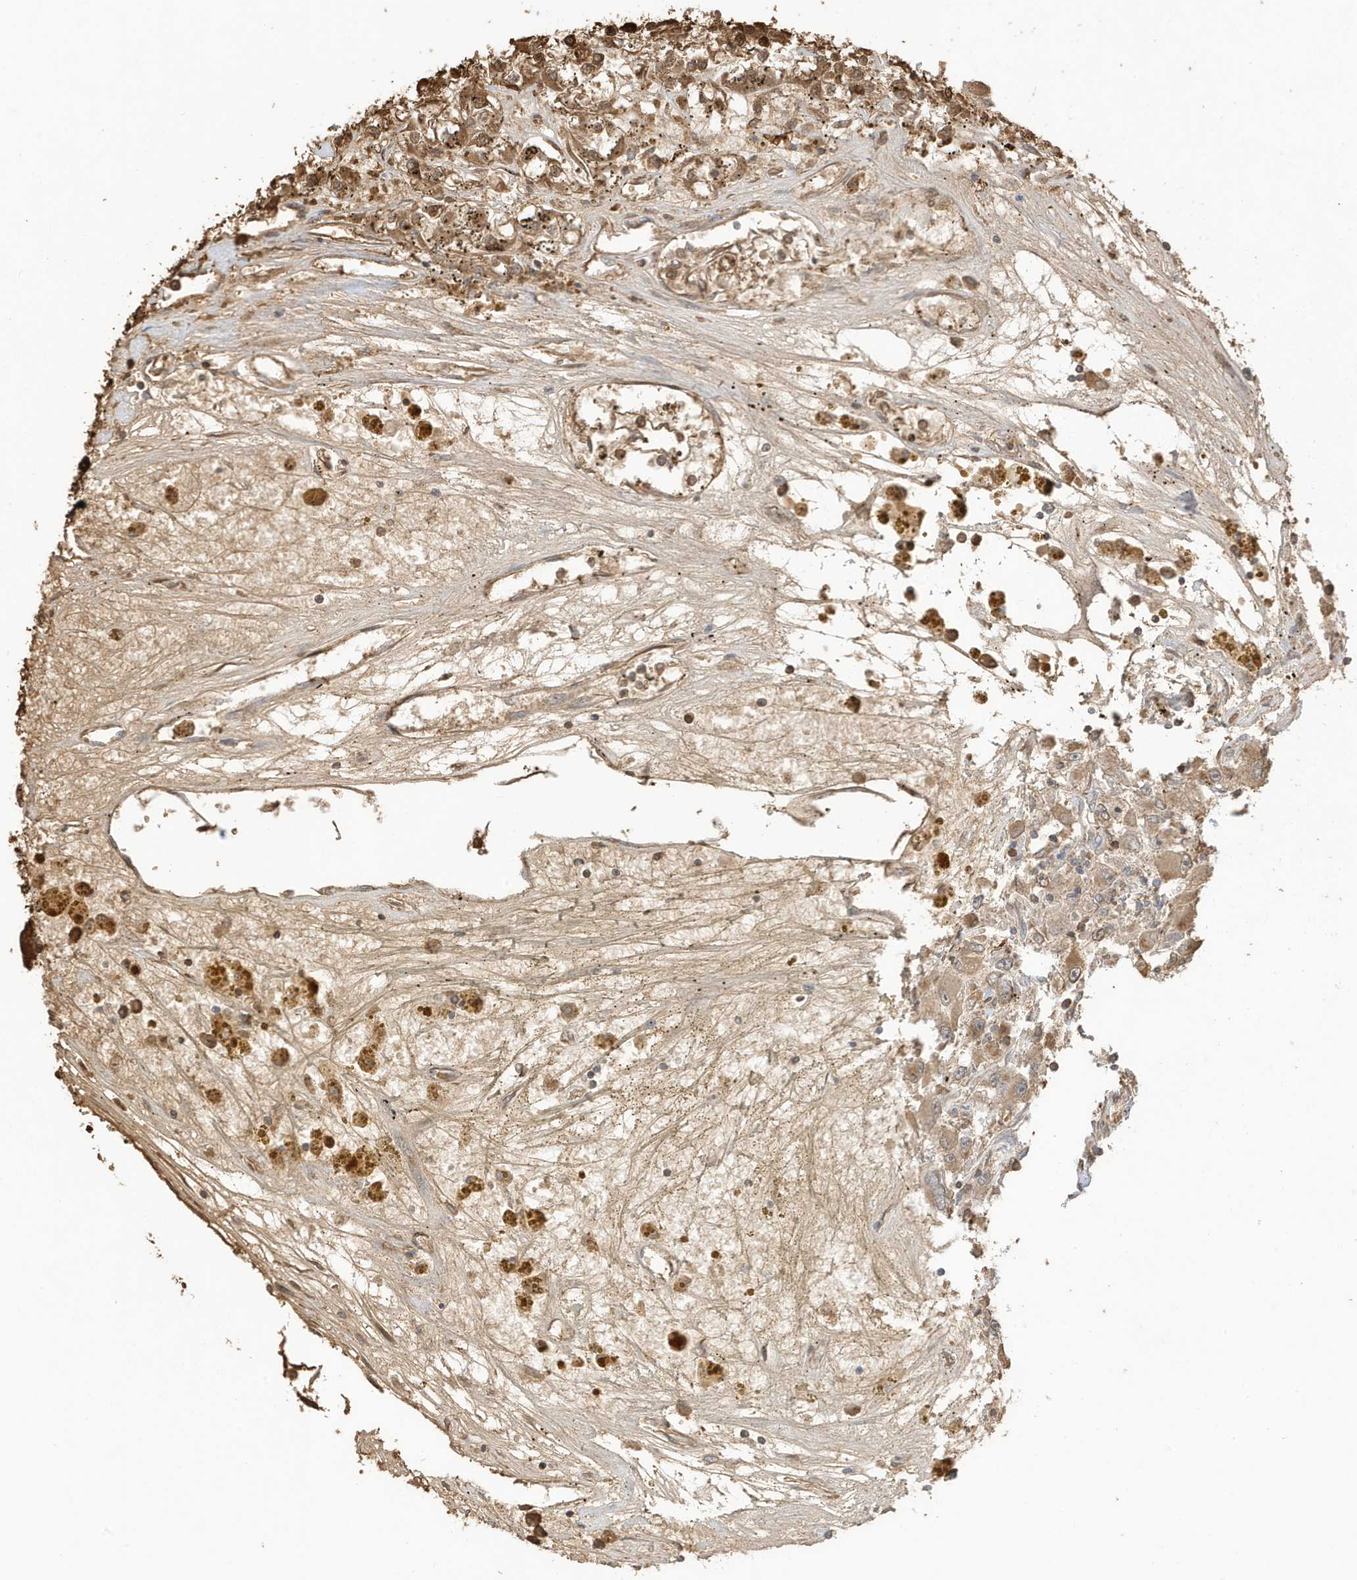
{"staining": {"intensity": "moderate", "quantity": ">75%", "location": "cytoplasmic/membranous,nuclear"}, "tissue": "renal cancer", "cell_type": "Tumor cells", "image_type": "cancer", "snomed": [{"axis": "morphology", "description": "Adenocarcinoma, NOS"}, {"axis": "topography", "description": "Kidney"}], "caption": "Protein staining of adenocarcinoma (renal) tissue exhibits moderate cytoplasmic/membranous and nuclear positivity in approximately >75% of tumor cells. (Stains: DAB (3,3'-diaminobenzidine) in brown, nuclei in blue, Microscopy: brightfield microscopy at high magnification).", "gene": "AZI2", "patient": {"sex": "female", "age": 52}}